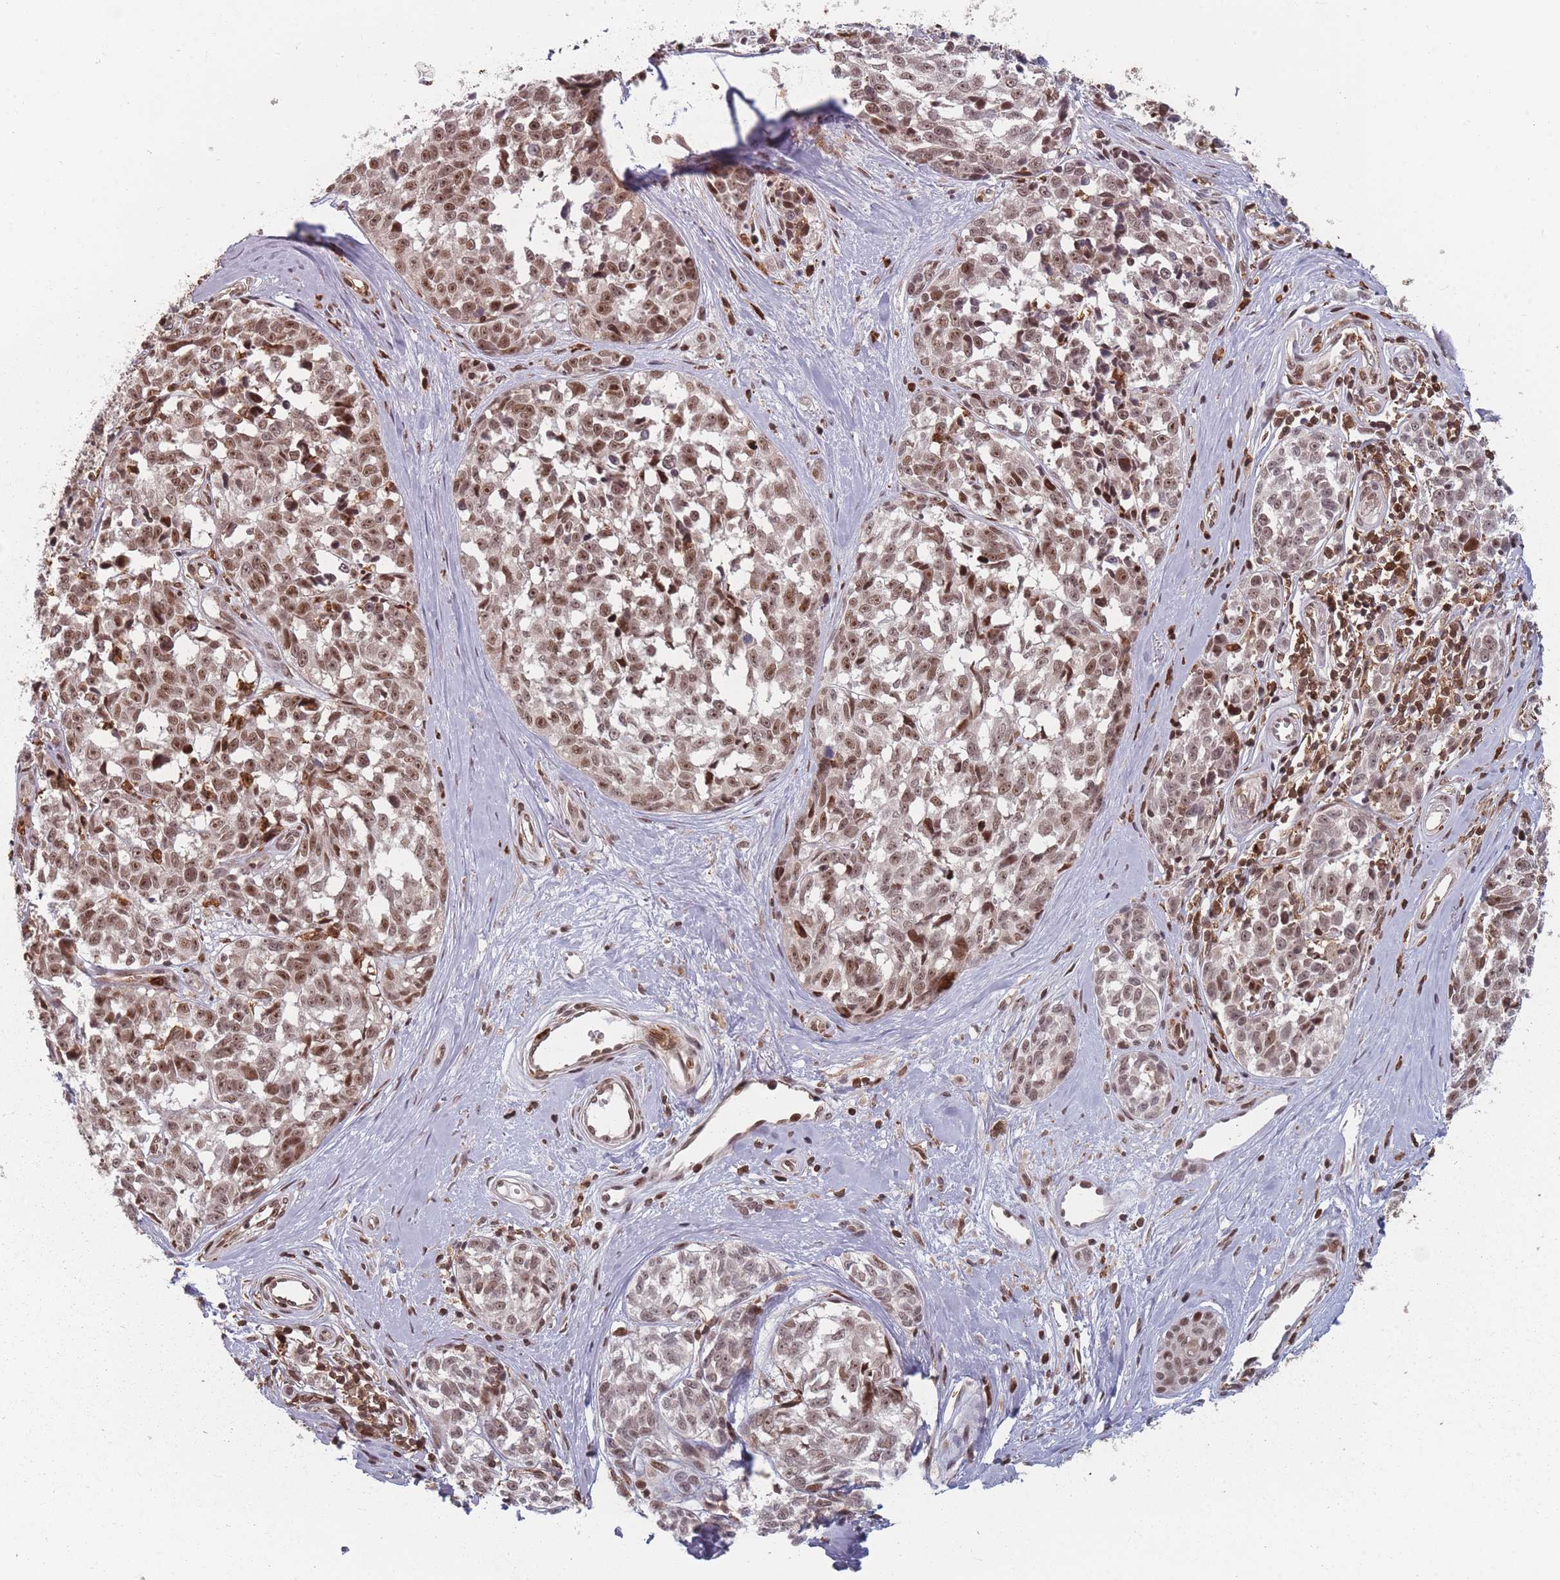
{"staining": {"intensity": "moderate", "quantity": ">75%", "location": "nuclear"}, "tissue": "melanoma", "cell_type": "Tumor cells", "image_type": "cancer", "snomed": [{"axis": "morphology", "description": "Normal tissue, NOS"}, {"axis": "morphology", "description": "Malignant melanoma, NOS"}, {"axis": "topography", "description": "Skin"}], "caption": "Protein expression analysis of melanoma demonstrates moderate nuclear expression in about >75% of tumor cells.", "gene": "WDR55", "patient": {"sex": "female", "age": 64}}